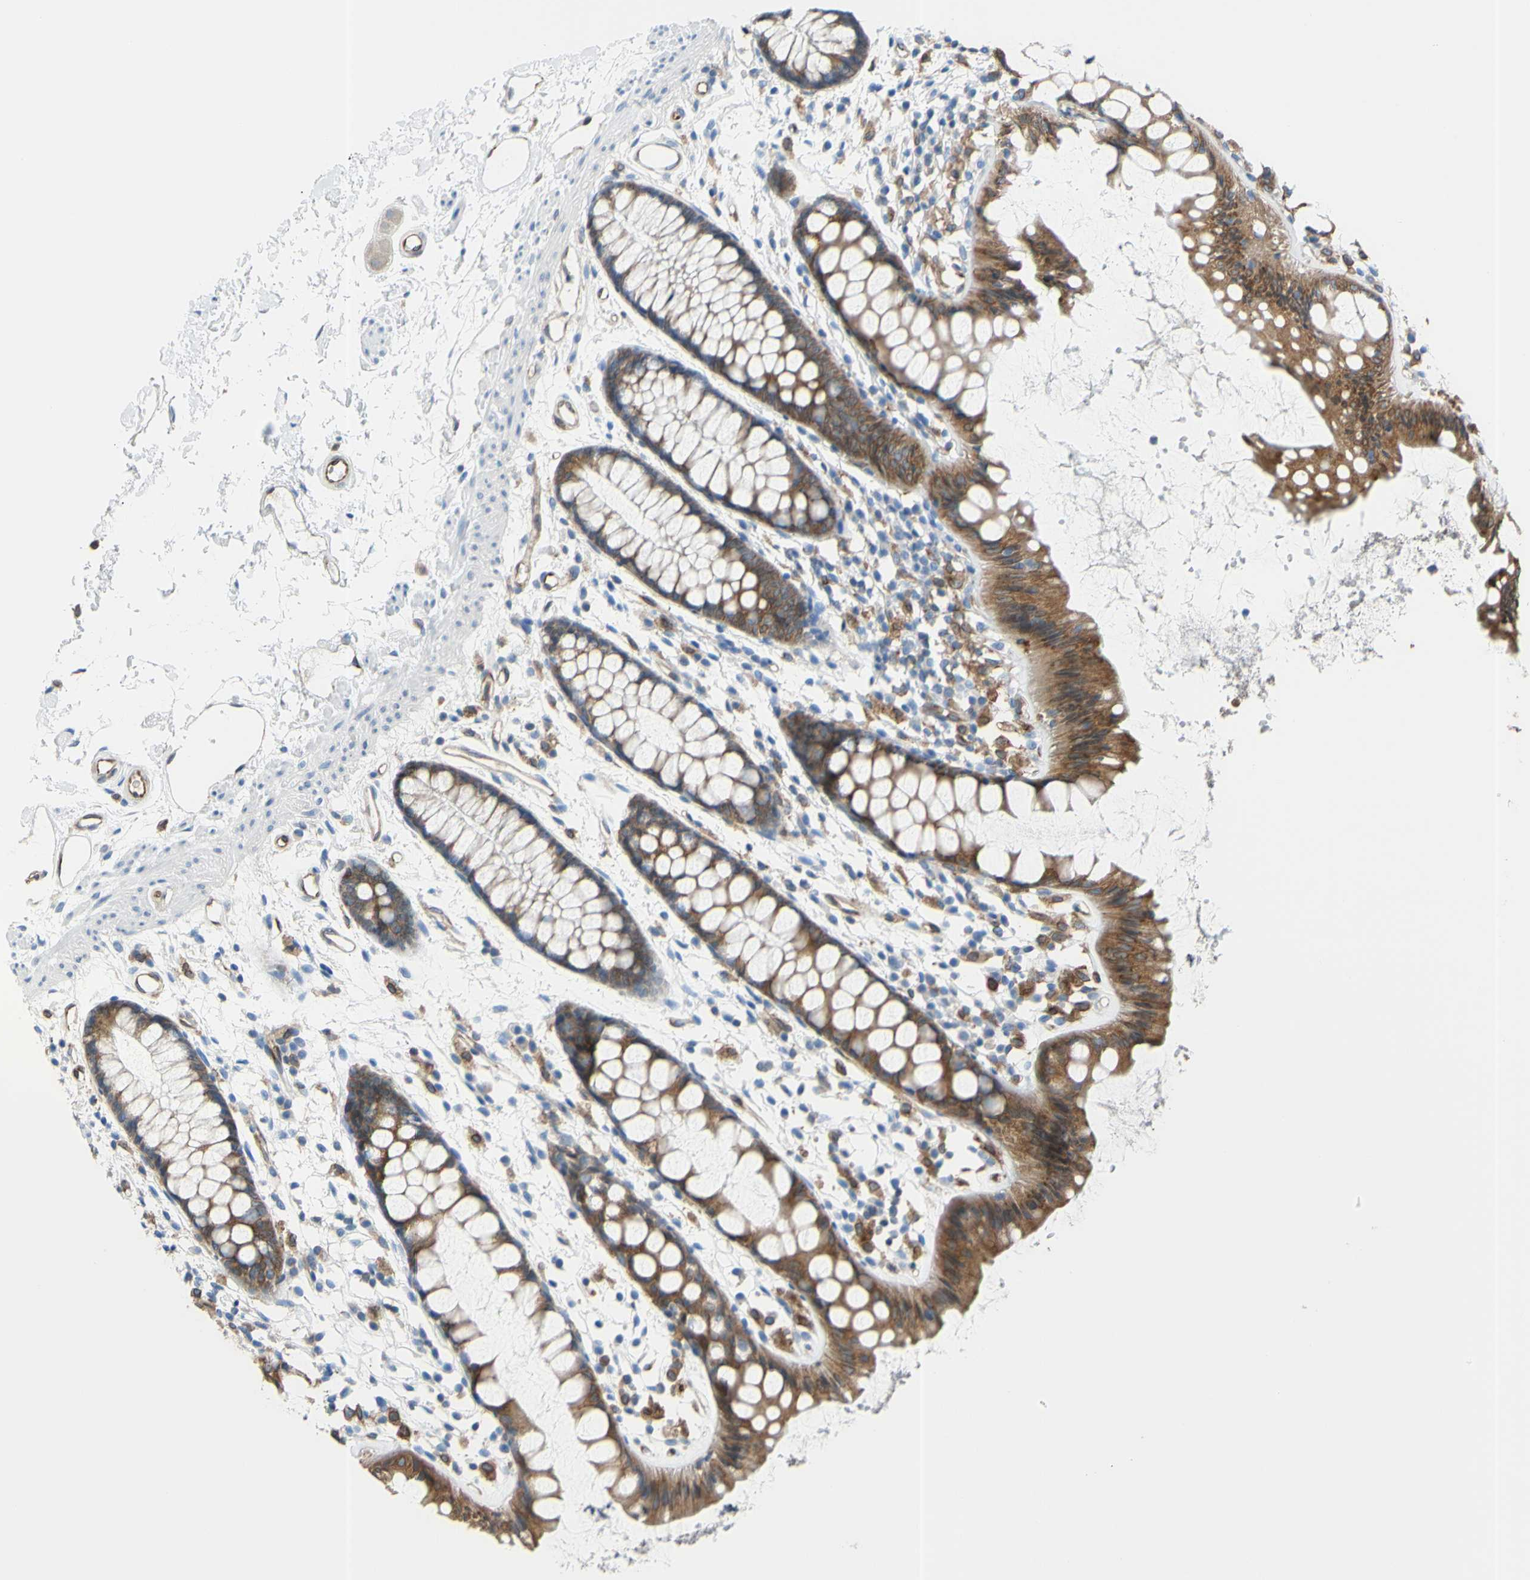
{"staining": {"intensity": "strong", "quantity": ">75%", "location": "cytoplasmic/membranous"}, "tissue": "rectum", "cell_type": "Glandular cells", "image_type": "normal", "snomed": [{"axis": "morphology", "description": "Normal tissue, NOS"}, {"axis": "topography", "description": "Rectum"}], "caption": "Protein staining displays strong cytoplasmic/membranous positivity in approximately >75% of glandular cells in normal rectum. Using DAB (3,3'-diaminobenzidine) (brown) and hematoxylin (blue) stains, captured at high magnification using brightfield microscopy.", "gene": "MGST2", "patient": {"sex": "female", "age": 66}}